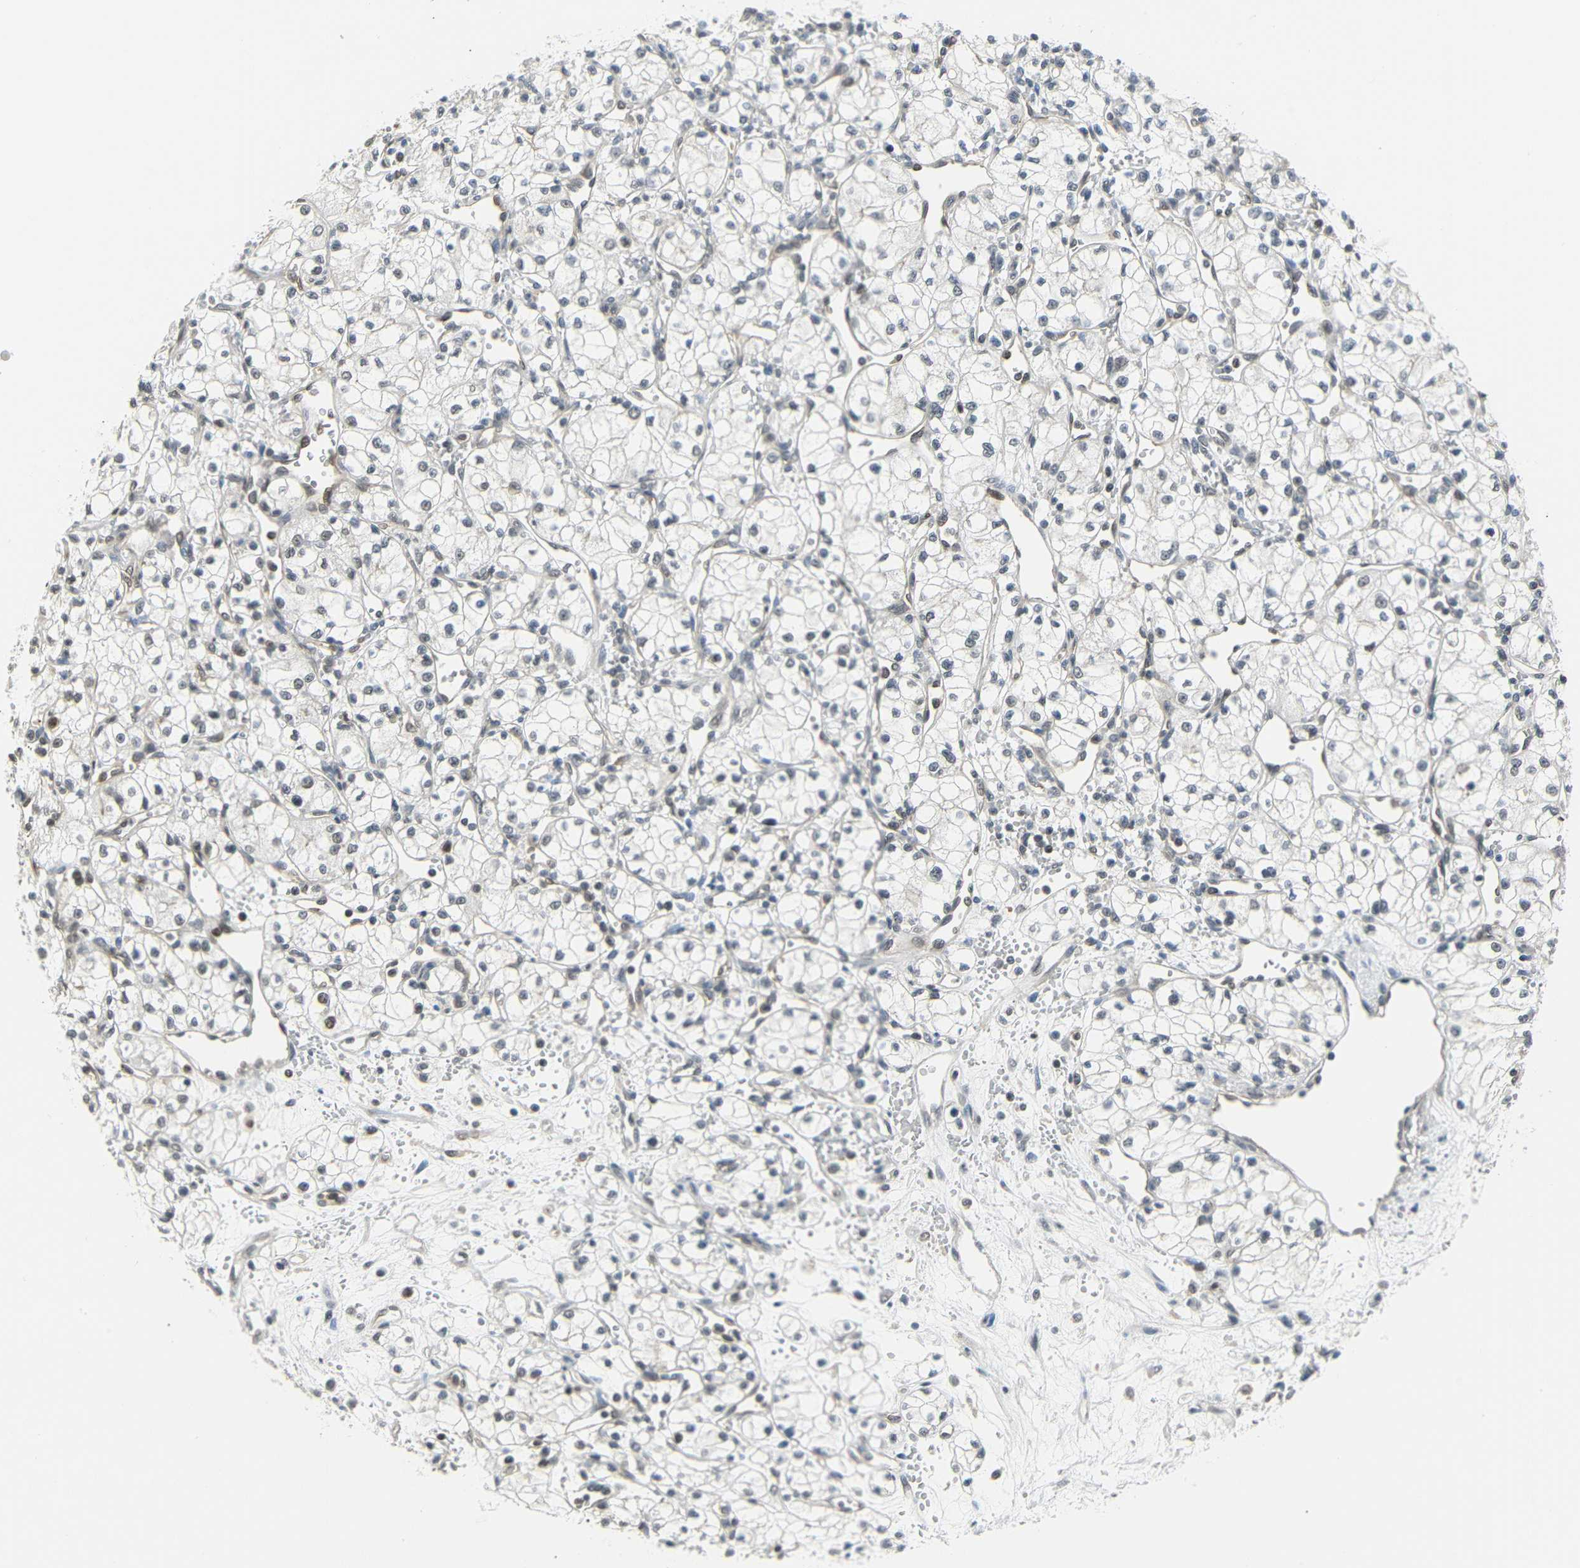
{"staining": {"intensity": "negative", "quantity": "none", "location": "none"}, "tissue": "renal cancer", "cell_type": "Tumor cells", "image_type": "cancer", "snomed": [{"axis": "morphology", "description": "Normal tissue, NOS"}, {"axis": "morphology", "description": "Adenocarcinoma, NOS"}, {"axis": "topography", "description": "Kidney"}], "caption": "Immunohistochemical staining of human adenocarcinoma (renal) shows no significant expression in tumor cells. (IHC, brightfield microscopy, high magnification).", "gene": "IMPG2", "patient": {"sex": "male", "age": 59}}